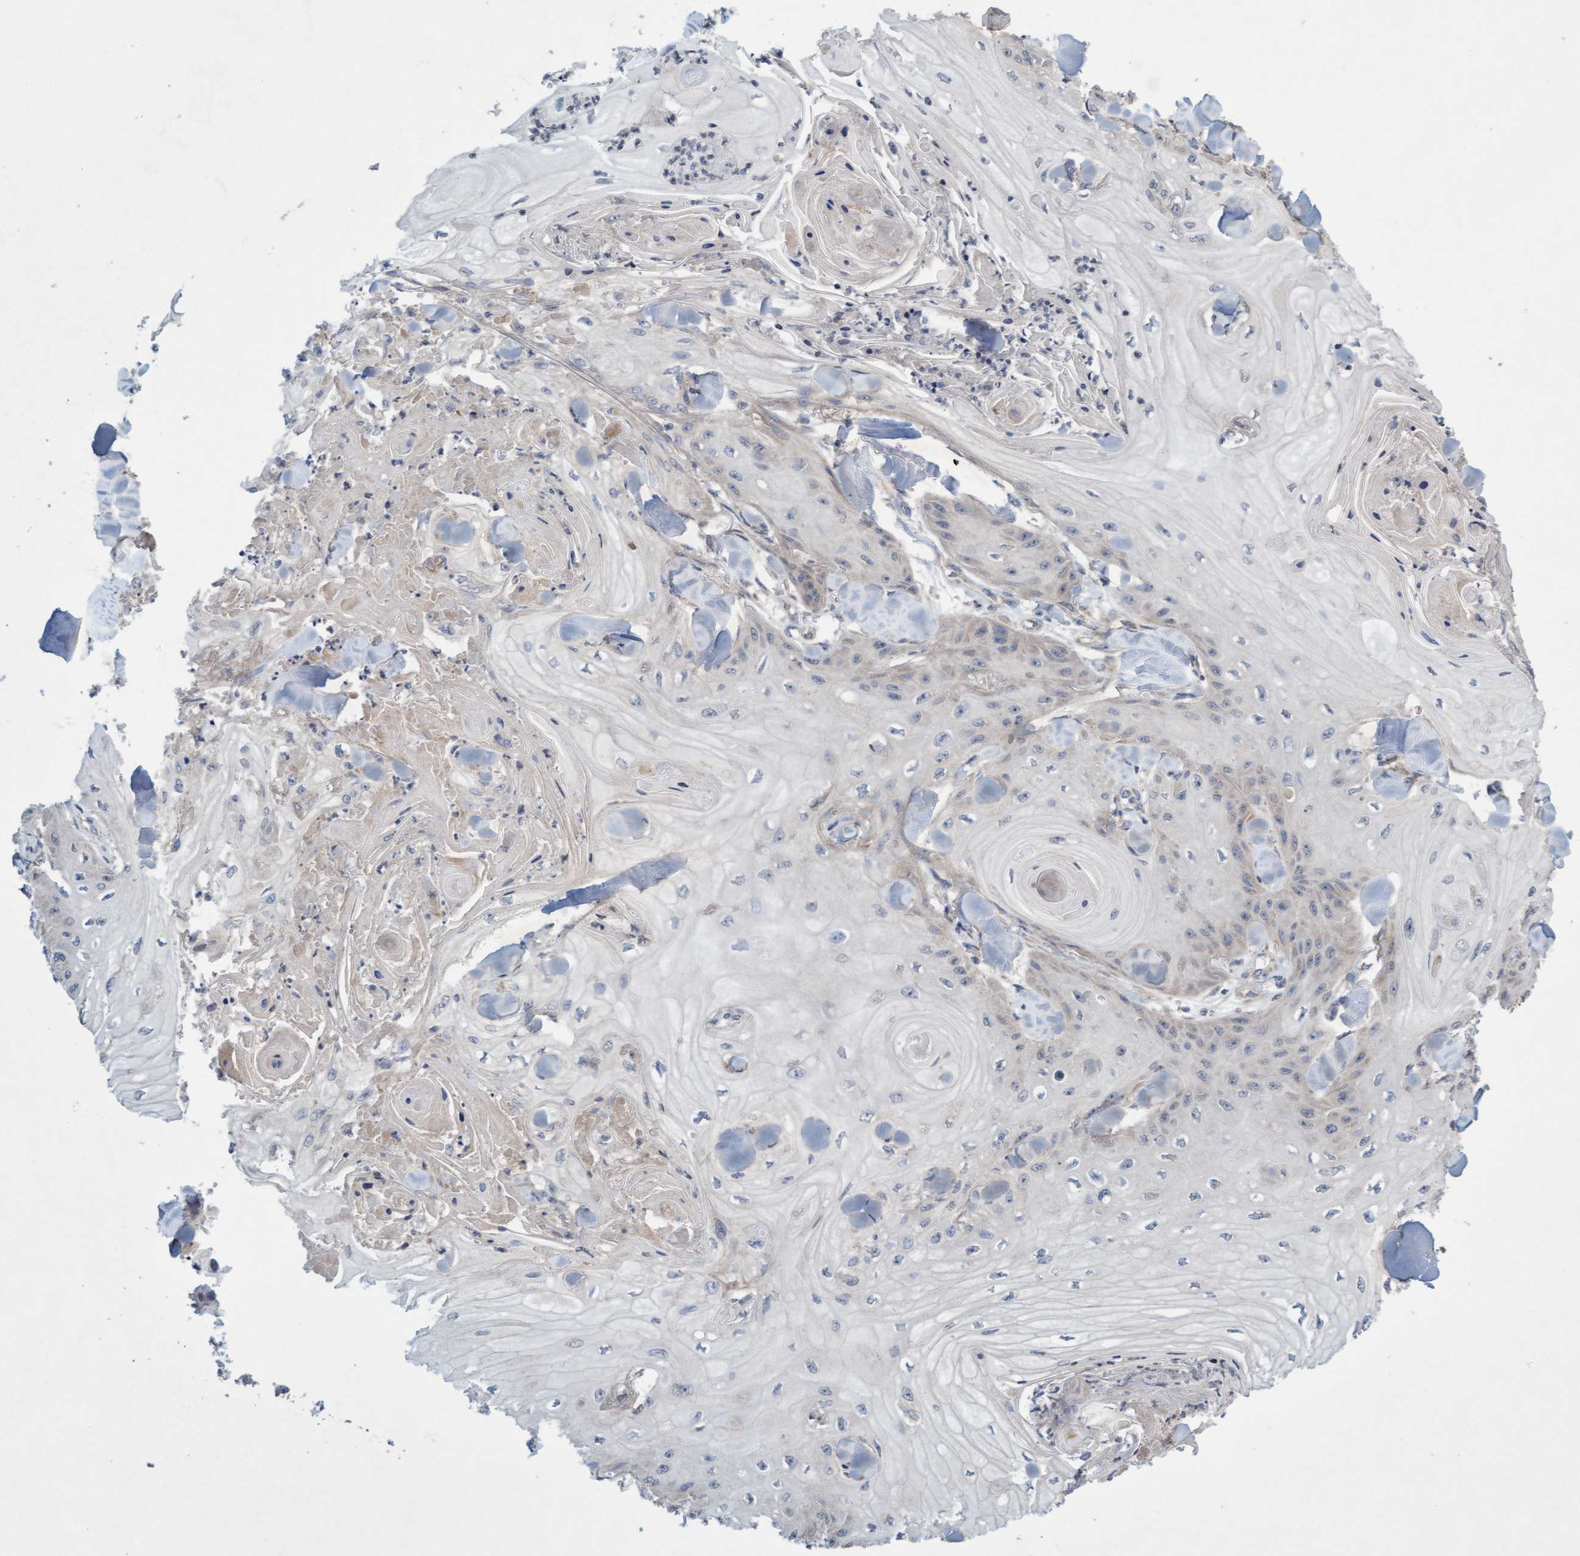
{"staining": {"intensity": "negative", "quantity": "none", "location": "none"}, "tissue": "skin cancer", "cell_type": "Tumor cells", "image_type": "cancer", "snomed": [{"axis": "morphology", "description": "Squamous cell carcinoma, NOS"}, {"axis": "topography", "description": "Skin"}], "caption": "Tumor cells are negative for brown protein staining in squamous cell carcinoma (skin). (Brightfield microscopy of DAB IHC at high magnification).", "gene": "DDHD2", "patient": {"sex": "male", "age": 74}}